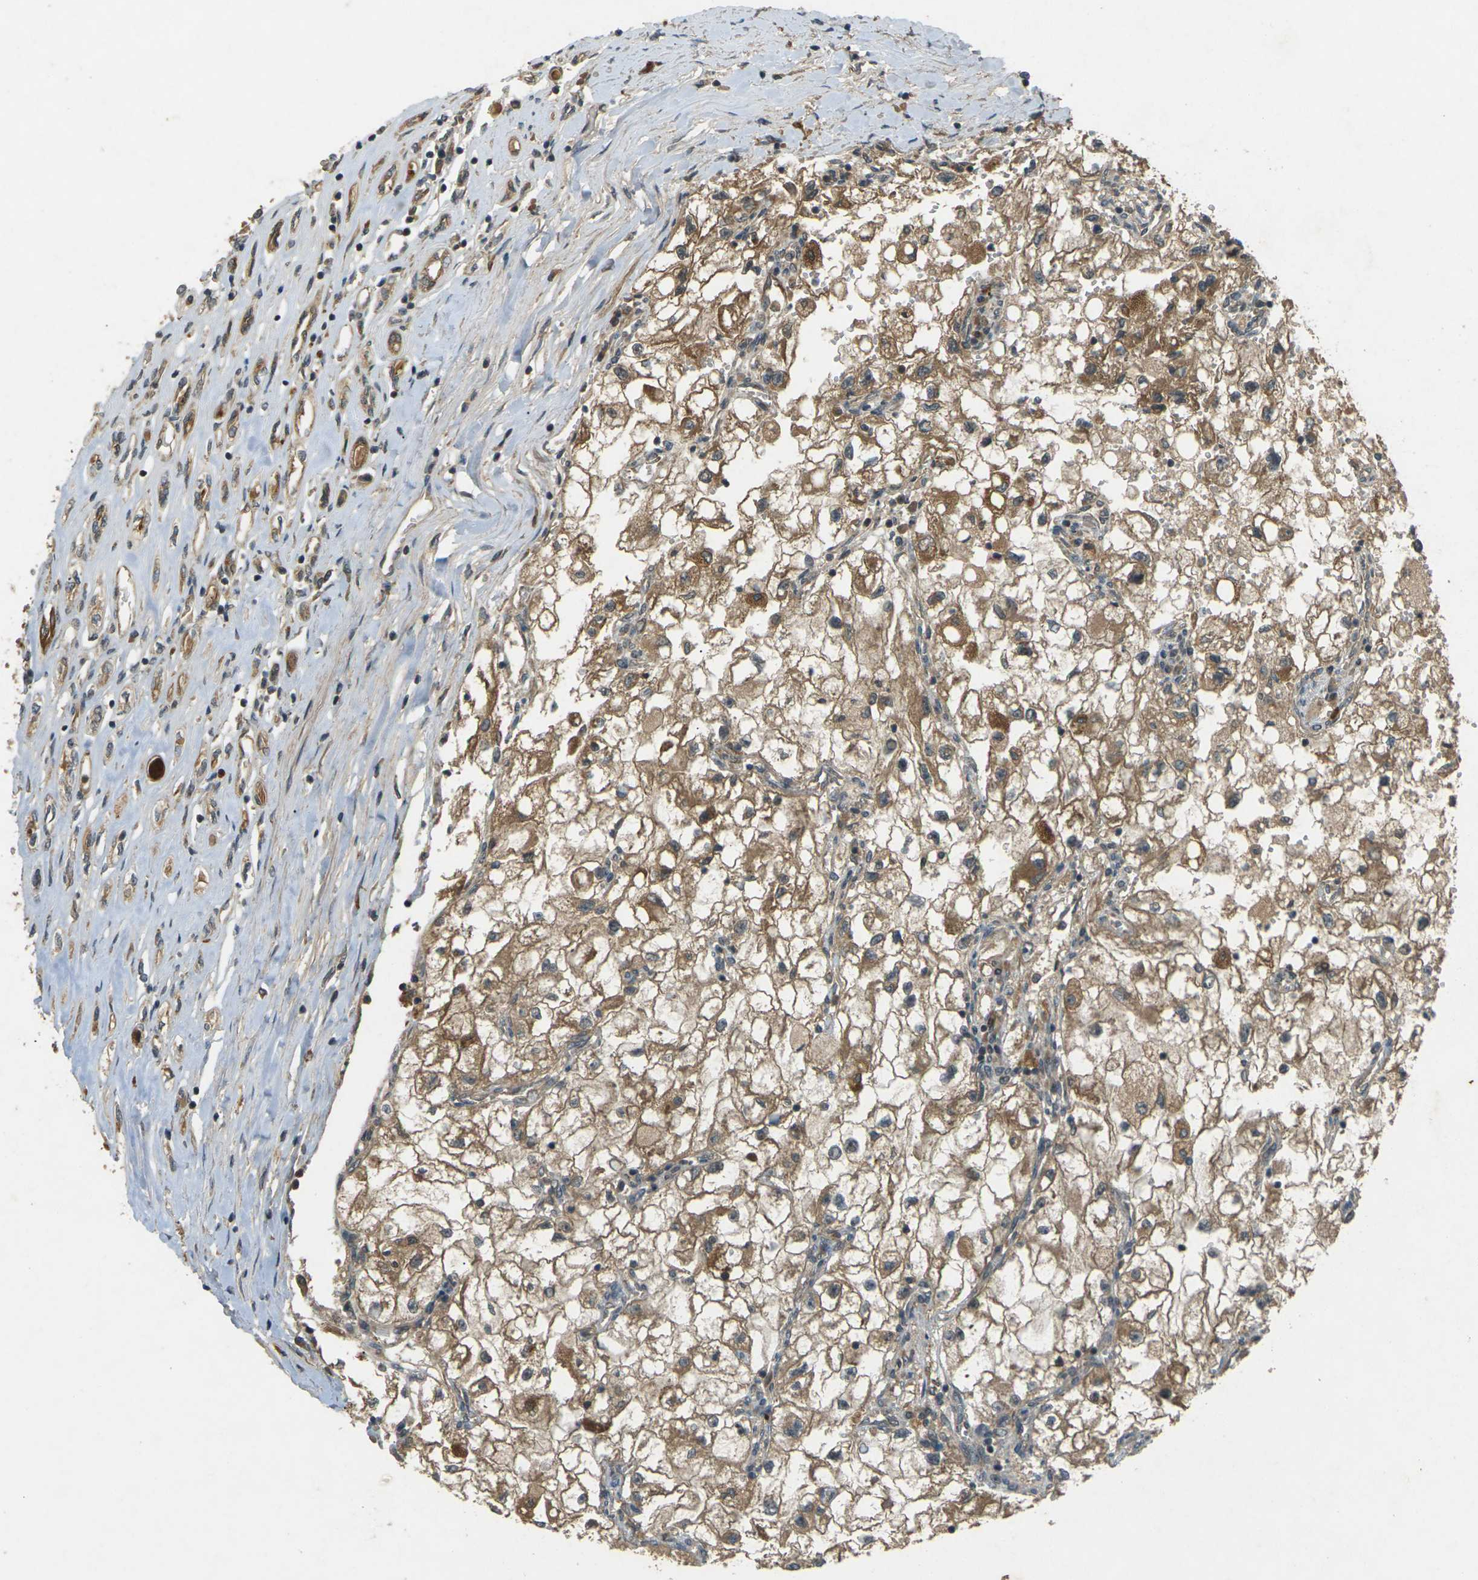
{"staining": {"intensity": "moderate", "quantity": ">75%", "location": "cytoplasmic/membranous"}, "tissue": "renal cancer", "cell_type": "Tumor cells", "image_type": "cancer", "snomed": [{"axis": "morphology", "description": "Adenocarcinoma, NOS"}, {"axis": "topography", "description": "Kidney"}], "caption": "The immunohistochemical stain labels moderate cytoplasmic/membranous expression in tumor cells of adenocarcinoma (renal) tissue.", "gene": "TAP1", "patient": {"sex": "female", "age": 70}}